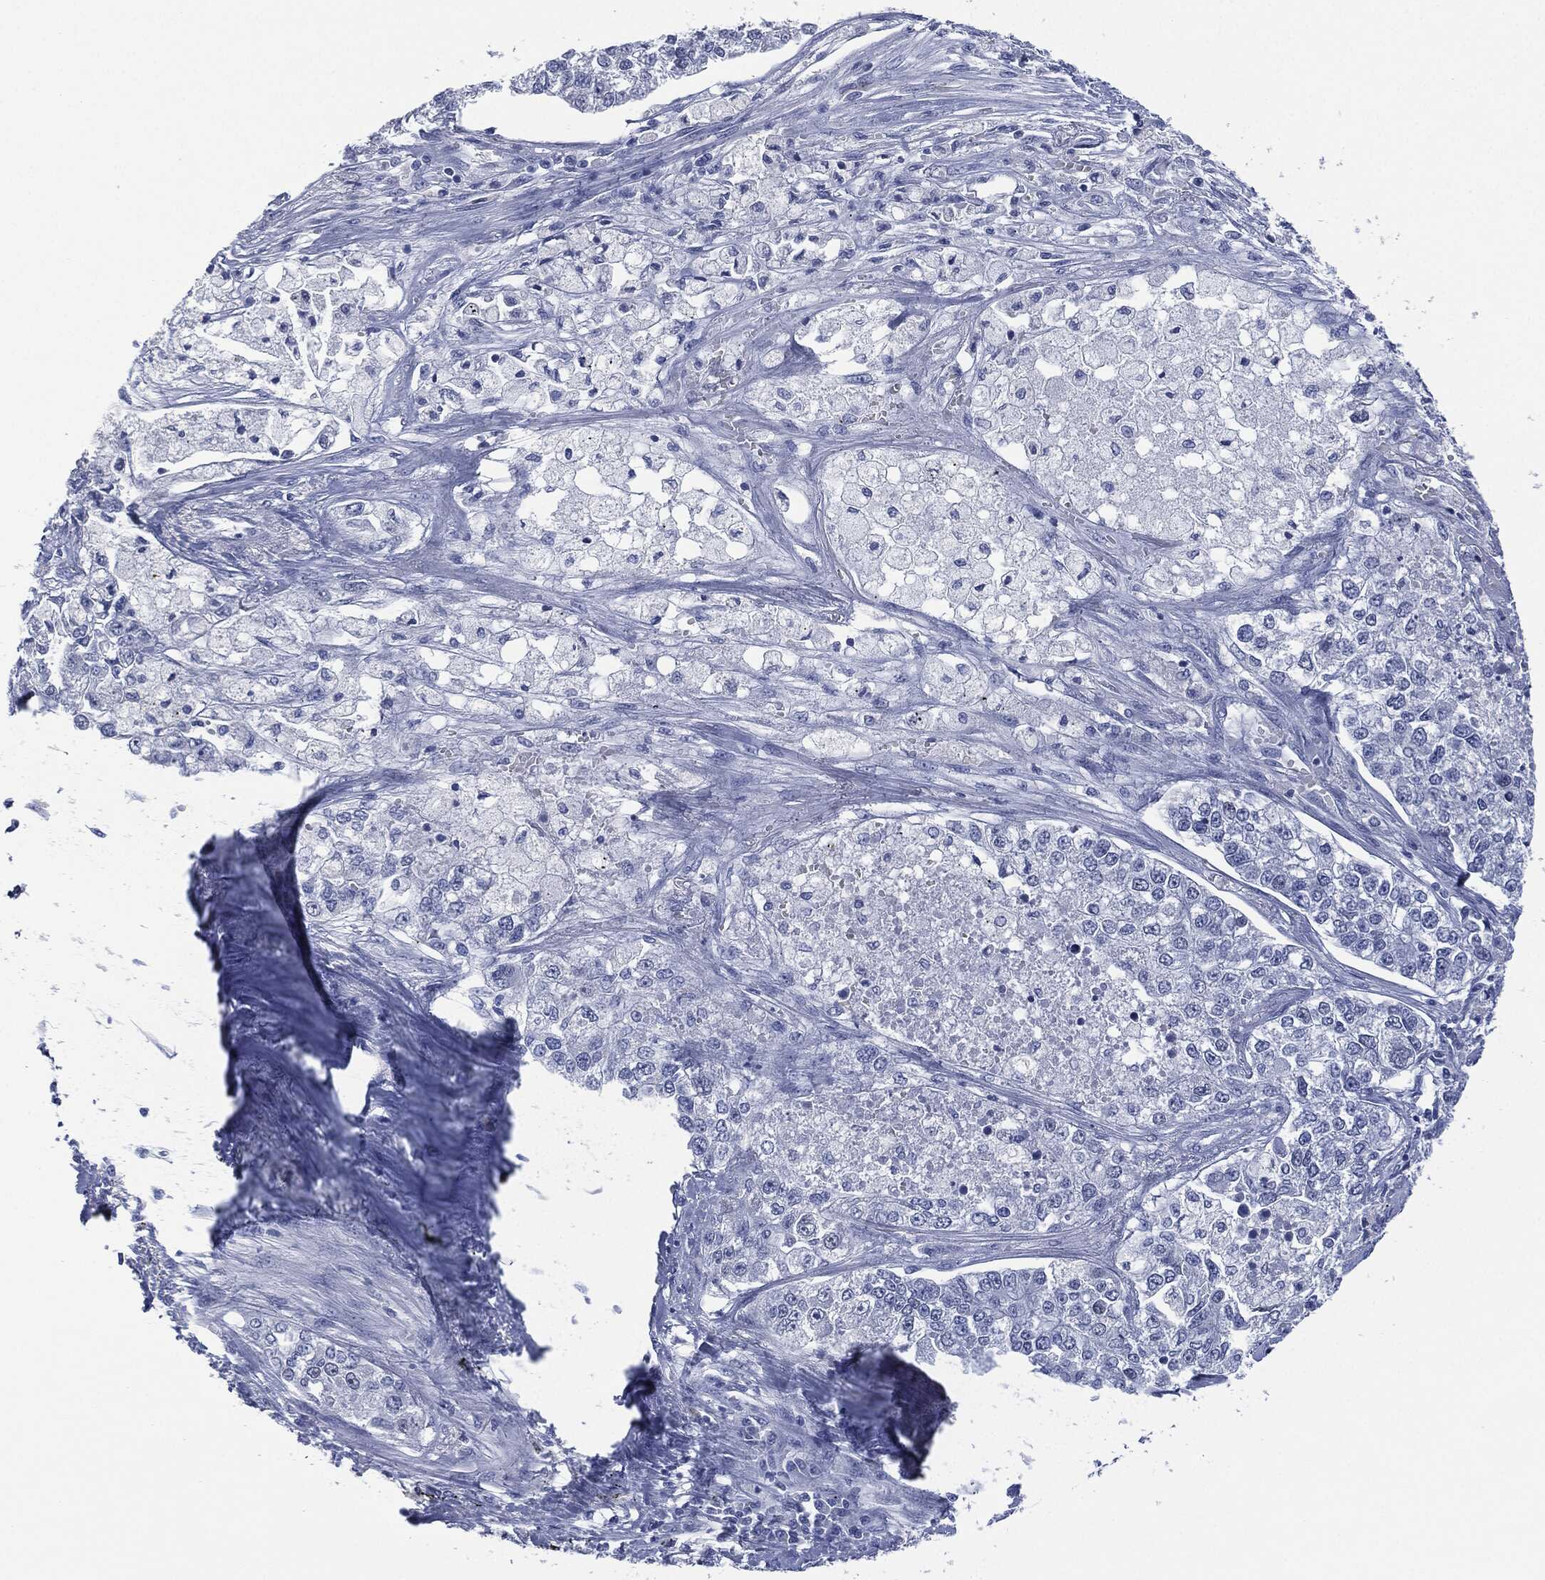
{"staining": {"intensity": "negative", "quantity": "none", "location": "none"}, "tissue": "lung cancer", "cell_type": "Tumor cells", "image_type": "cancer", "snomed": [{"axis": "morphology", "description": "Adenocarcinoma, NOS"}, {"axis": "topography", "description": "Lung"}], "caption": "The micrograph displays no staining of tumor cells in lung adenocarcinoma.", "gene": "MUC16", "patient": {"sex": "male", "age": 49}}